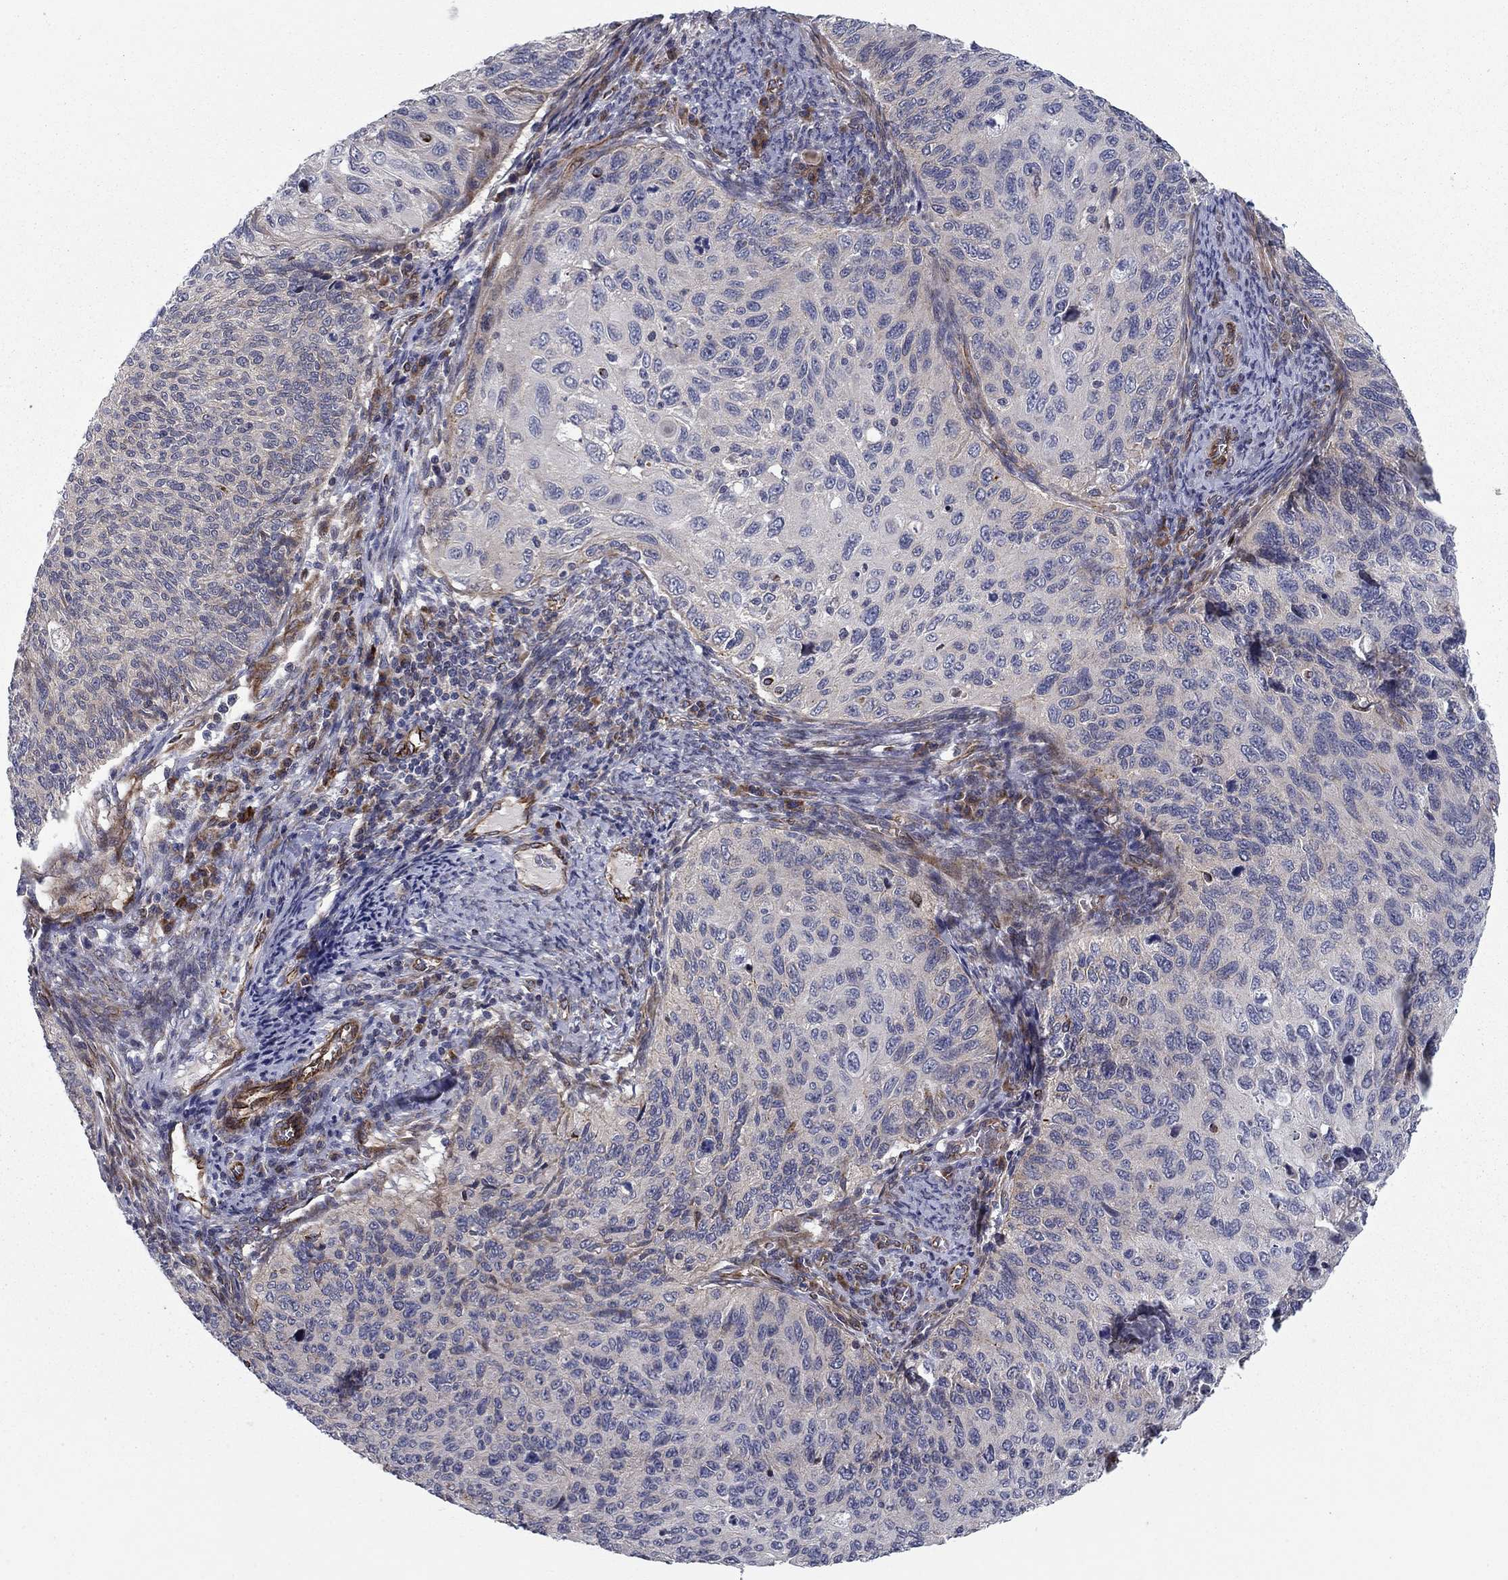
{"staining": {"intensity": "negative", "quantity": "none", "location": "none"}, "tissue": "cervical cancer", "cell_type": "Tumor cells", "image_type": "cancer", "snomed": [{"axis": "morphology", "description": "Squamous cell carcinoma, NOS"}, {"axis": "topography", "description": "Cervix"}], "caption": "Tumor cells show no significant expression in cervical cancer.", "gene": "CLSTN1", "patient": {"sex": "female", "age": 70}}